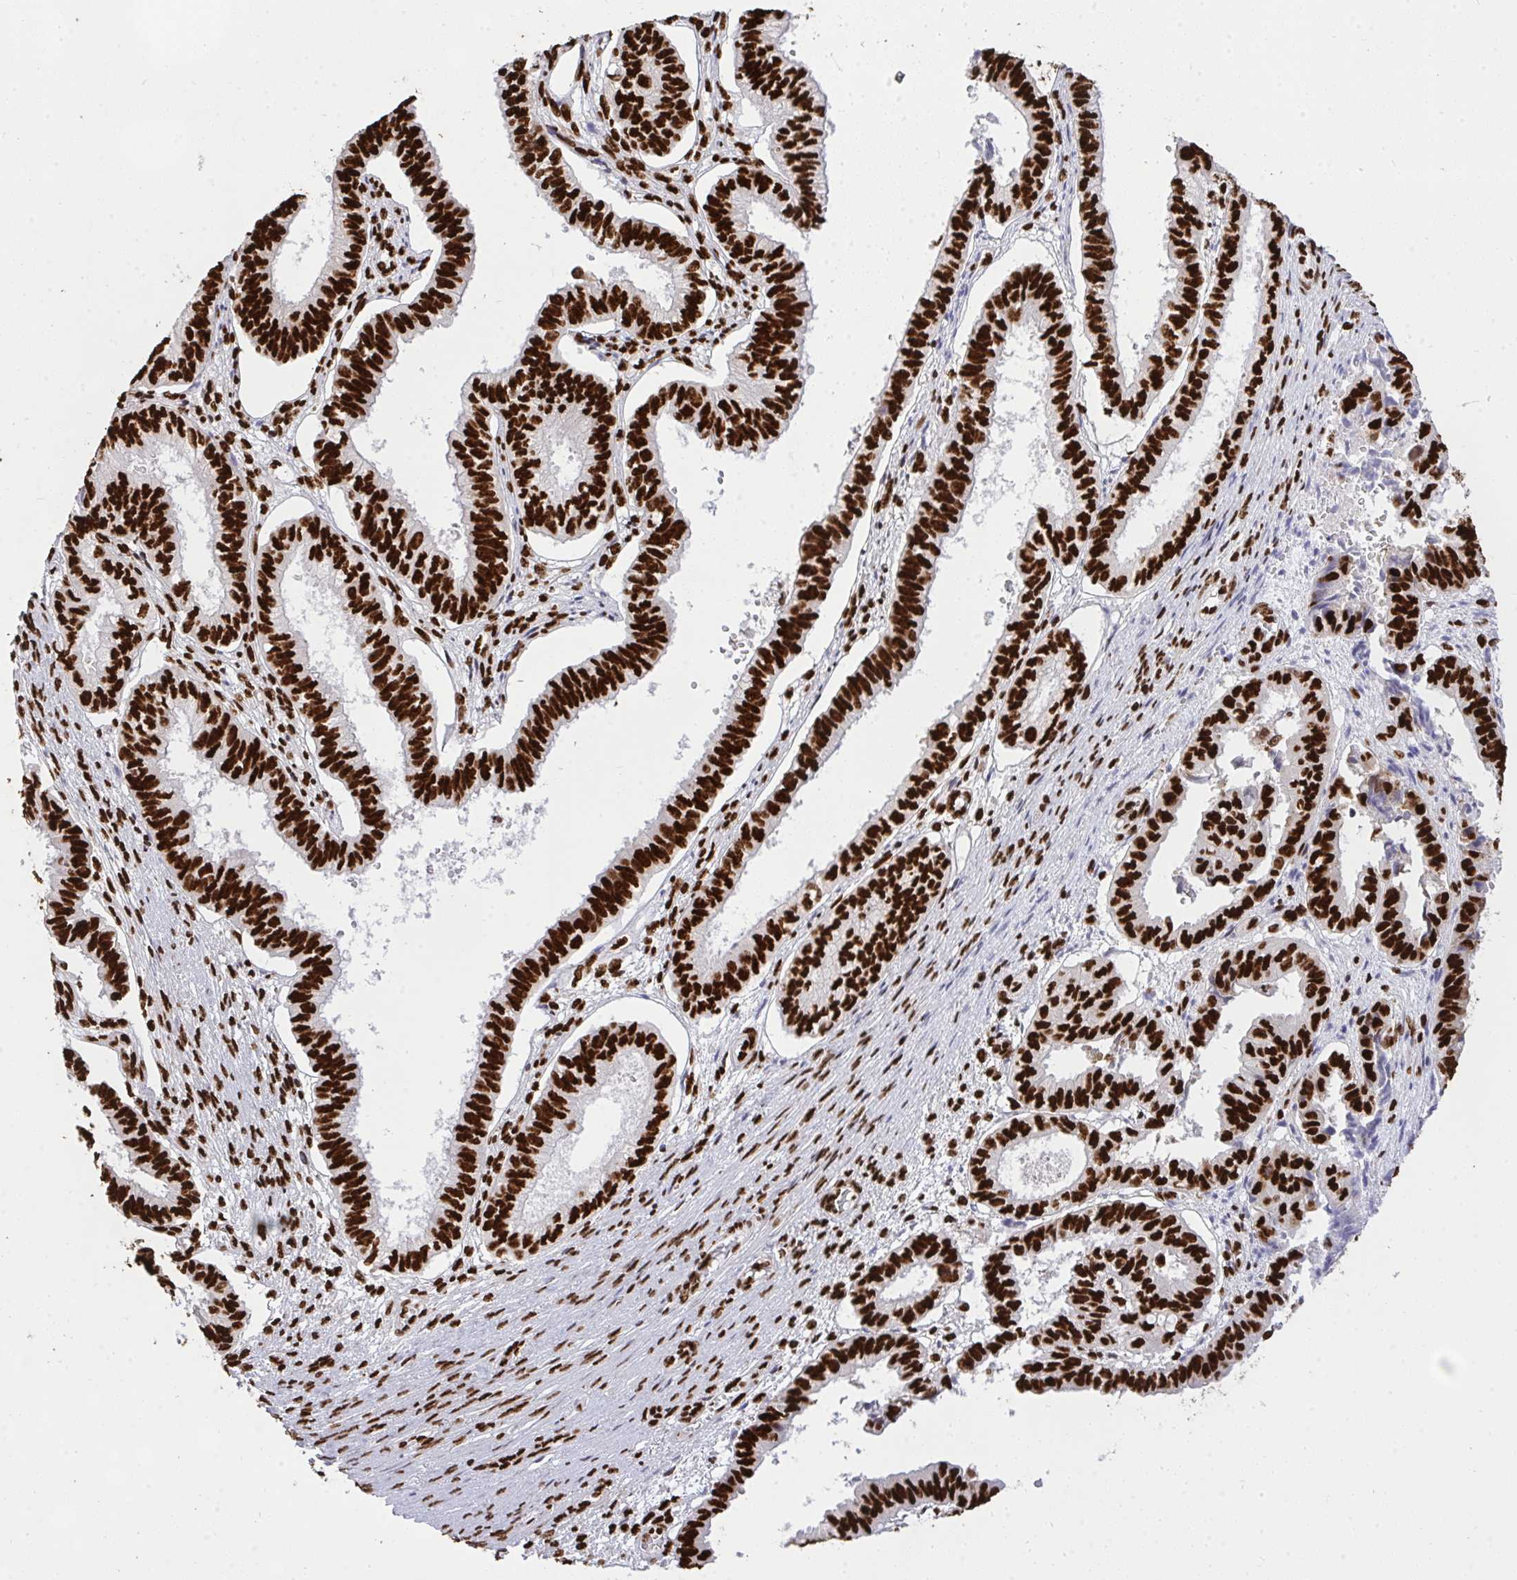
{"staining": {"intensity": "strong", "quantity": ">75%", "location": "nuclear"}, "tissue": "ovarian cancer", "cell_type": "Tumor cells", "image_type": "cancer", "snomed": [{"axis": "morphology", "description": "Carcinoma, endometroid"}, {"axis": "topography", "description": "Ovary"}], "caption": "A brown stain highlights strong nuclear expression of a protein in human ovarian cancer (endometroid carcinoma) tumor cells. (DAB (3,3'-diaminobenzidine) IHC, brown staining for protein, blue staining for nuclei).", "gene": "HNRNPL", "patient": {"sex": "female", "age": 64}}